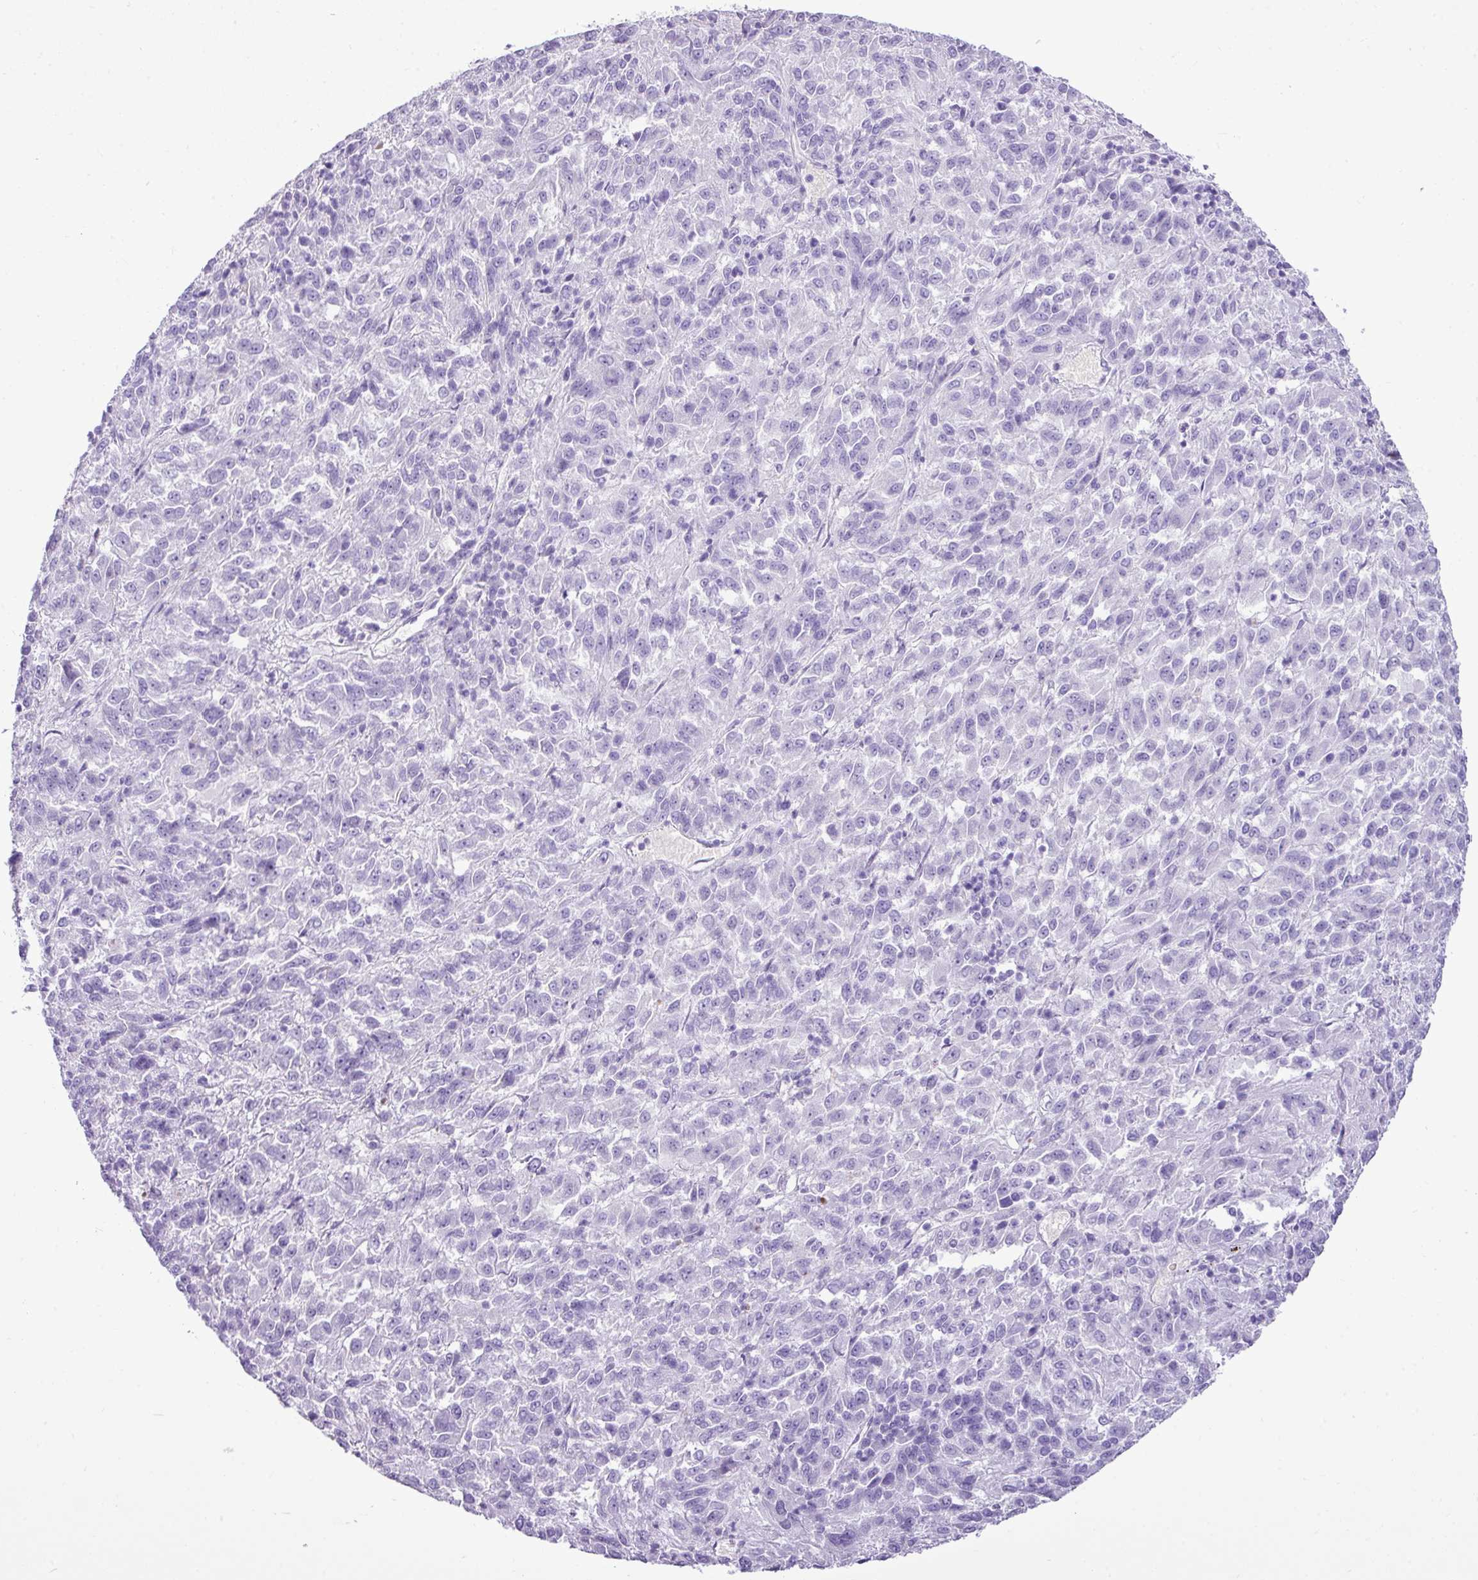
{"staining": {"intensity": "negative", "quantity": "none", "location": "none"}, "tissue": "melanoma", "cell_type": "Tumor cells", "image_type": "cancer", "snomed": [{"axis": "morphology", "description": "Malignant melanoma, Metastatic site"}, {"axis": "topography", "description": "Lung"}], "caption": "DAB immunohistochemical staining of human melanoma reveals no significant positivity in tumor cells. (DAB IHC with hematoxylin counter stain).", "gene": "ZSCAN5A", "patient": {"sex": "male", "age": 64}}